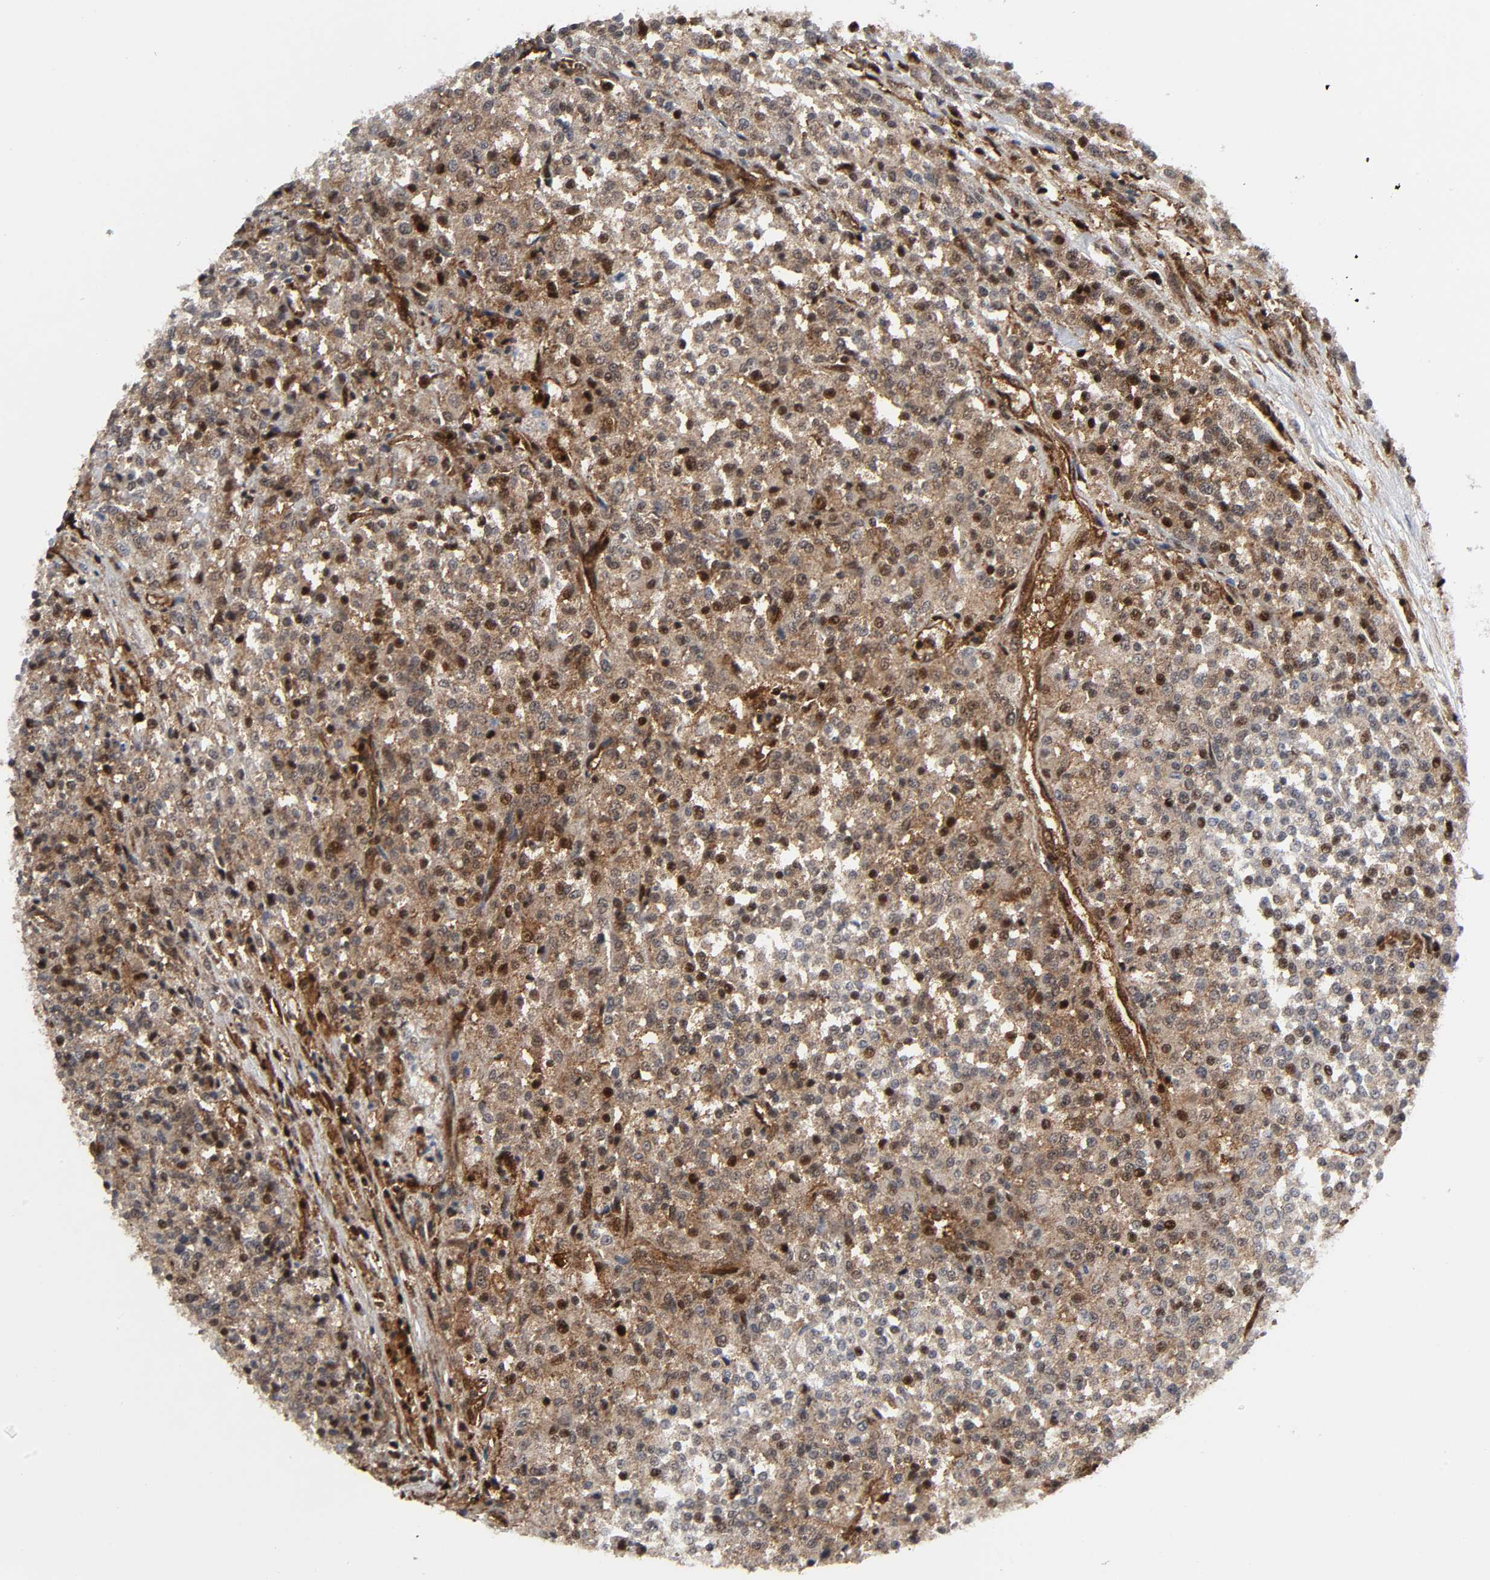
{"staining": {"intensity": "moderate", "quantity": "25%-75%", "location": "cytoplasmic/membranous,nuclear"}, "tissue": "testis cancer", "cell_type": "Tumor cells", "image_type": "cancer", "snomed": [{"axis": "morphology", "description": "Seminoma, NOS"}, {"axis": "topography", "description": "Testis"}], "caption": "Human testis cancer stained with a protein marker reveals moderate staining in tumor cells.", "gene": "MAPK1", "patient": {"sex": "male", "age": 59}}